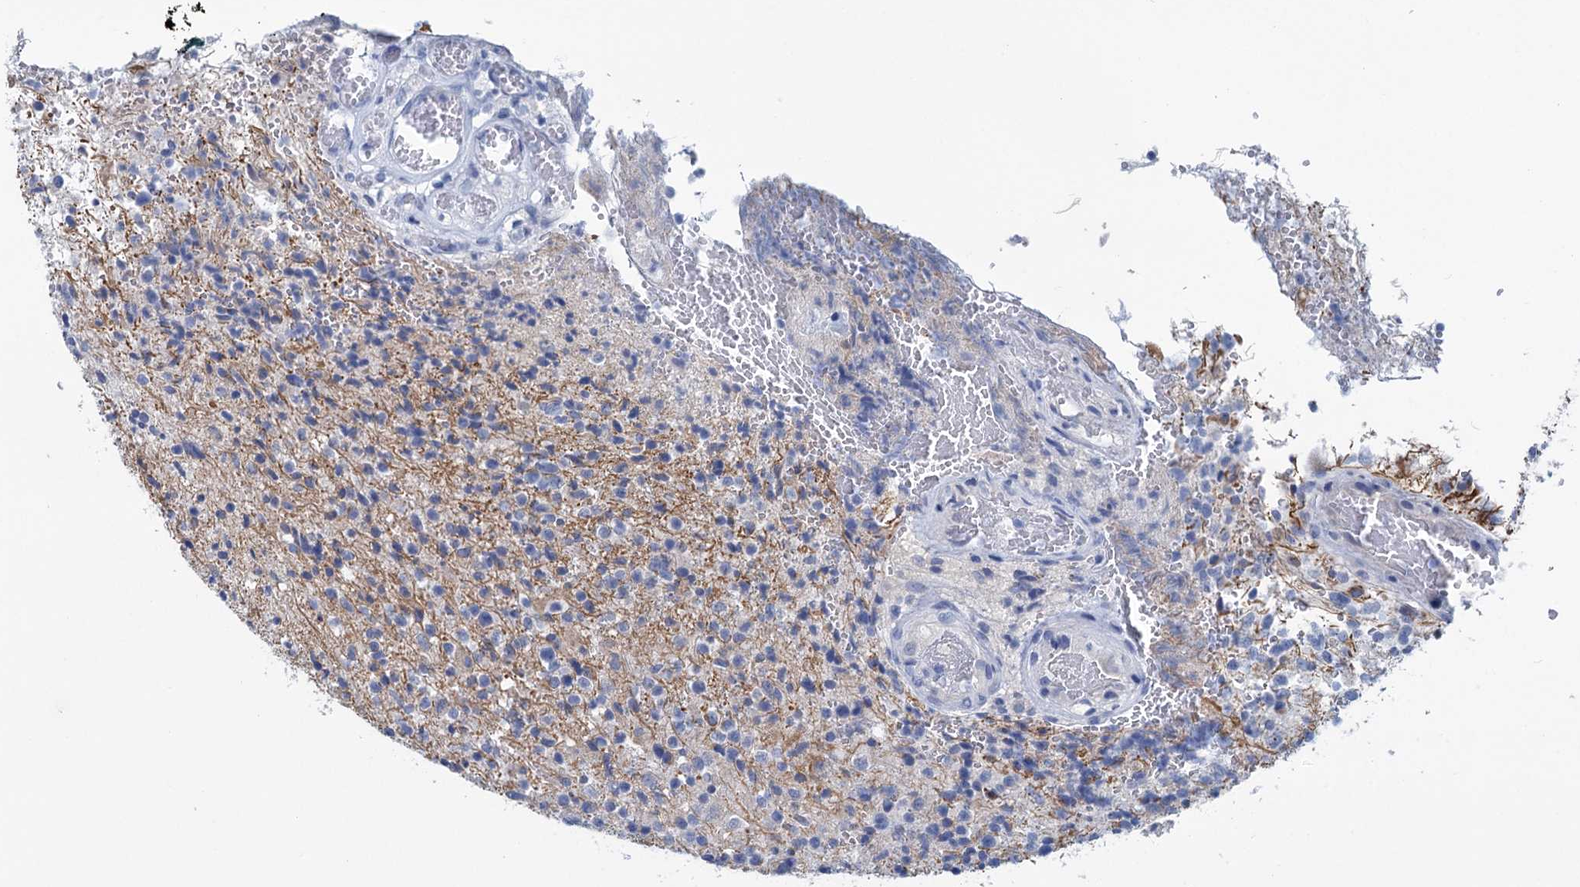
{"staining": {"intensity": "negative", "quantity": "none", "location": "none"}, "tissue": "glioma", "cell_type": "Tumor cells", "image_type": "cancer", "snomed": [{"axis": "morphology", "description": "Glioma, malignant, High grade"}, {"axis": "topography", "description": "Brain"}], "caption": "Protein analysis of glioma displays no significant staining in tumor cells. (DAB IHC, high magnification).", "gene": "MYOZ3", "patient": {"sex": "male", "age": 56}}